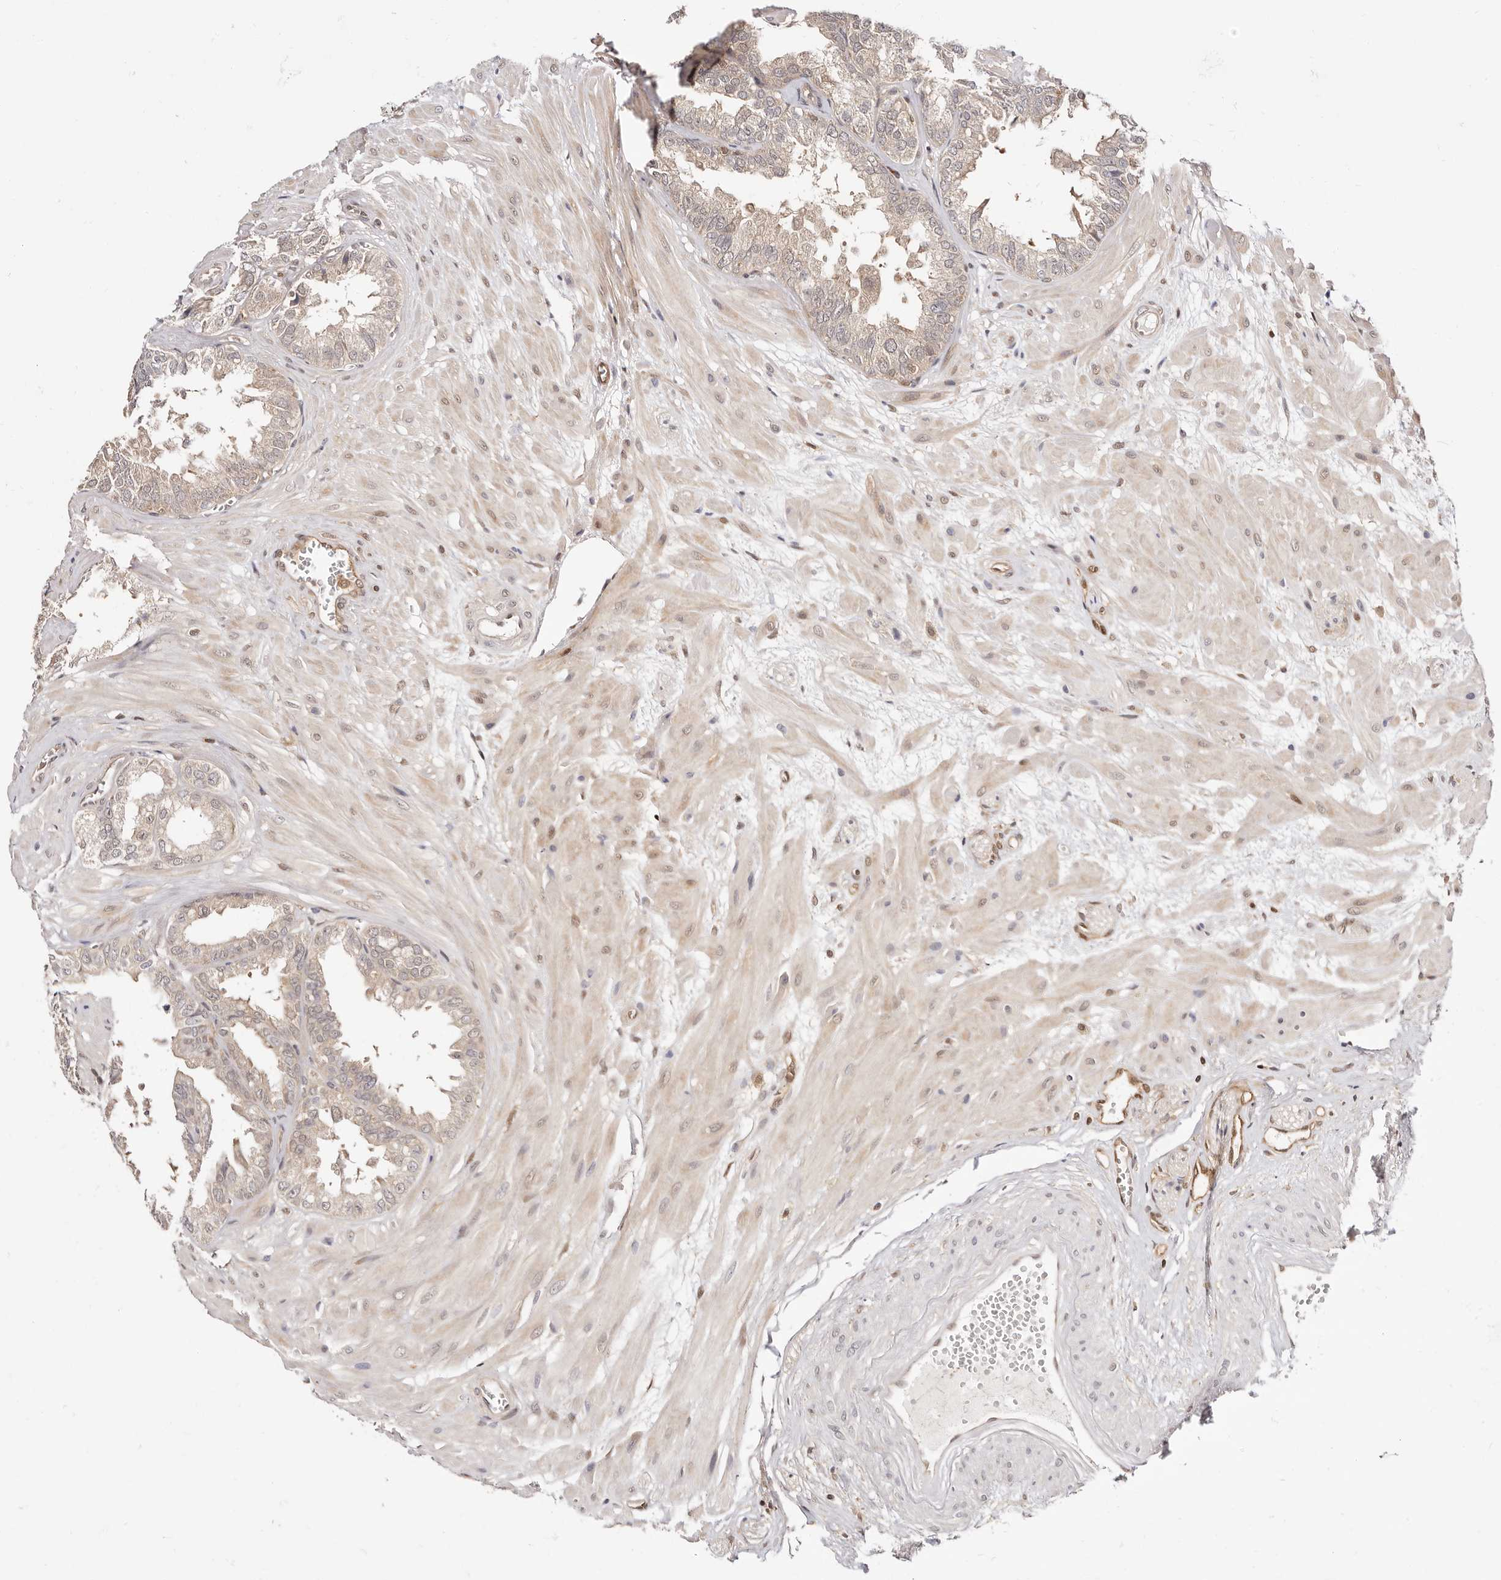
{"staining": {"intensity": "weak", "quantity": ">75%", "location": "cytoplasmic/membranous,nuclear"}, "tissue": "seminal vesicle", "cell_type": "Glandular cells", "image_type": "normal", "snomed": [{"axis": "morphology", "description": "Normal tissue, NOS"}, {"axis": "topography", "description": "Prostate"}, {"axis": "topography", "description": "Seminal veicle"}], "caption": "Brown immunohistochemical staining in normal human seminal vesicle displays weak cytoplasmic/membranous,nuclear positivity in about >75% of glandular cells.", "gene": "STAT5A", "patient": {"sex": "male", "age": 51}}